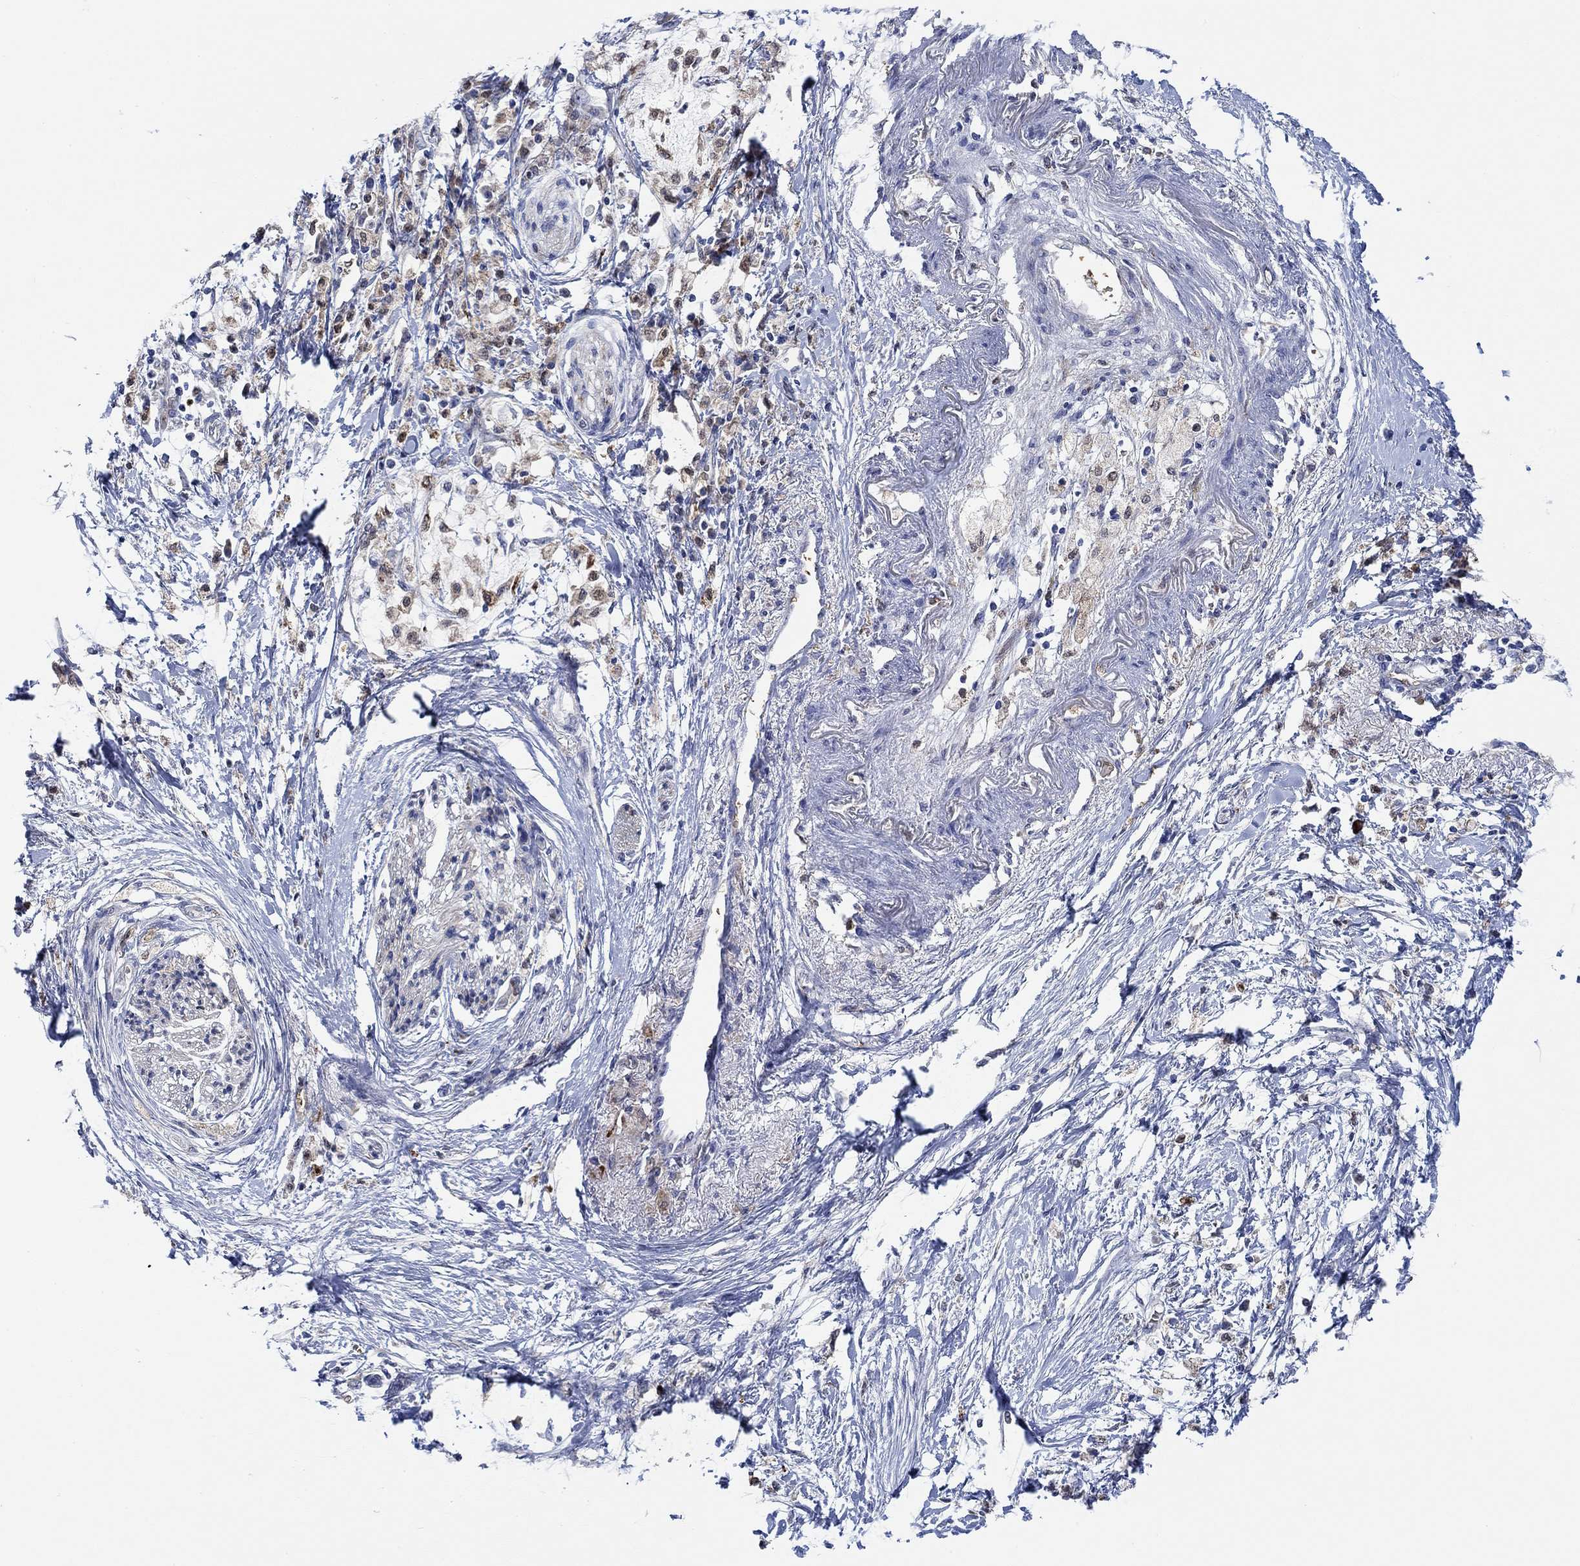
{"staining": {"intensity": "weak", "quantity": "25%-75%", "location": "cytoplasmic/membranous"}, "tissue": "pancreatic cancer", "cell_type": "Tumor cells", "image_type": "cancer", "snomed": [{"axis": "morphology", "description": "Normal tissue, NOS"}, {"axis": "morphology", "description": "Adenocarcinoma, NOS"}, {"axis": "topography", "description": "Pancreas"}, {"axis": "topography", "description": "Duodenum"}], "caption": "Immunohistochemistry (IHC) photomicrograph of neoplastic tissue: adenocarcinoma (pancreatic) stained using immunohistochemistry (IHC) displays low levels of weak protein expression localized specifically in the cytoplasmic/membranous of tumor cells, appearing as a cytoplasmic/membranous brown color.", "gene": "MPP1", "patient": {"sex": "female", "age": 60}}